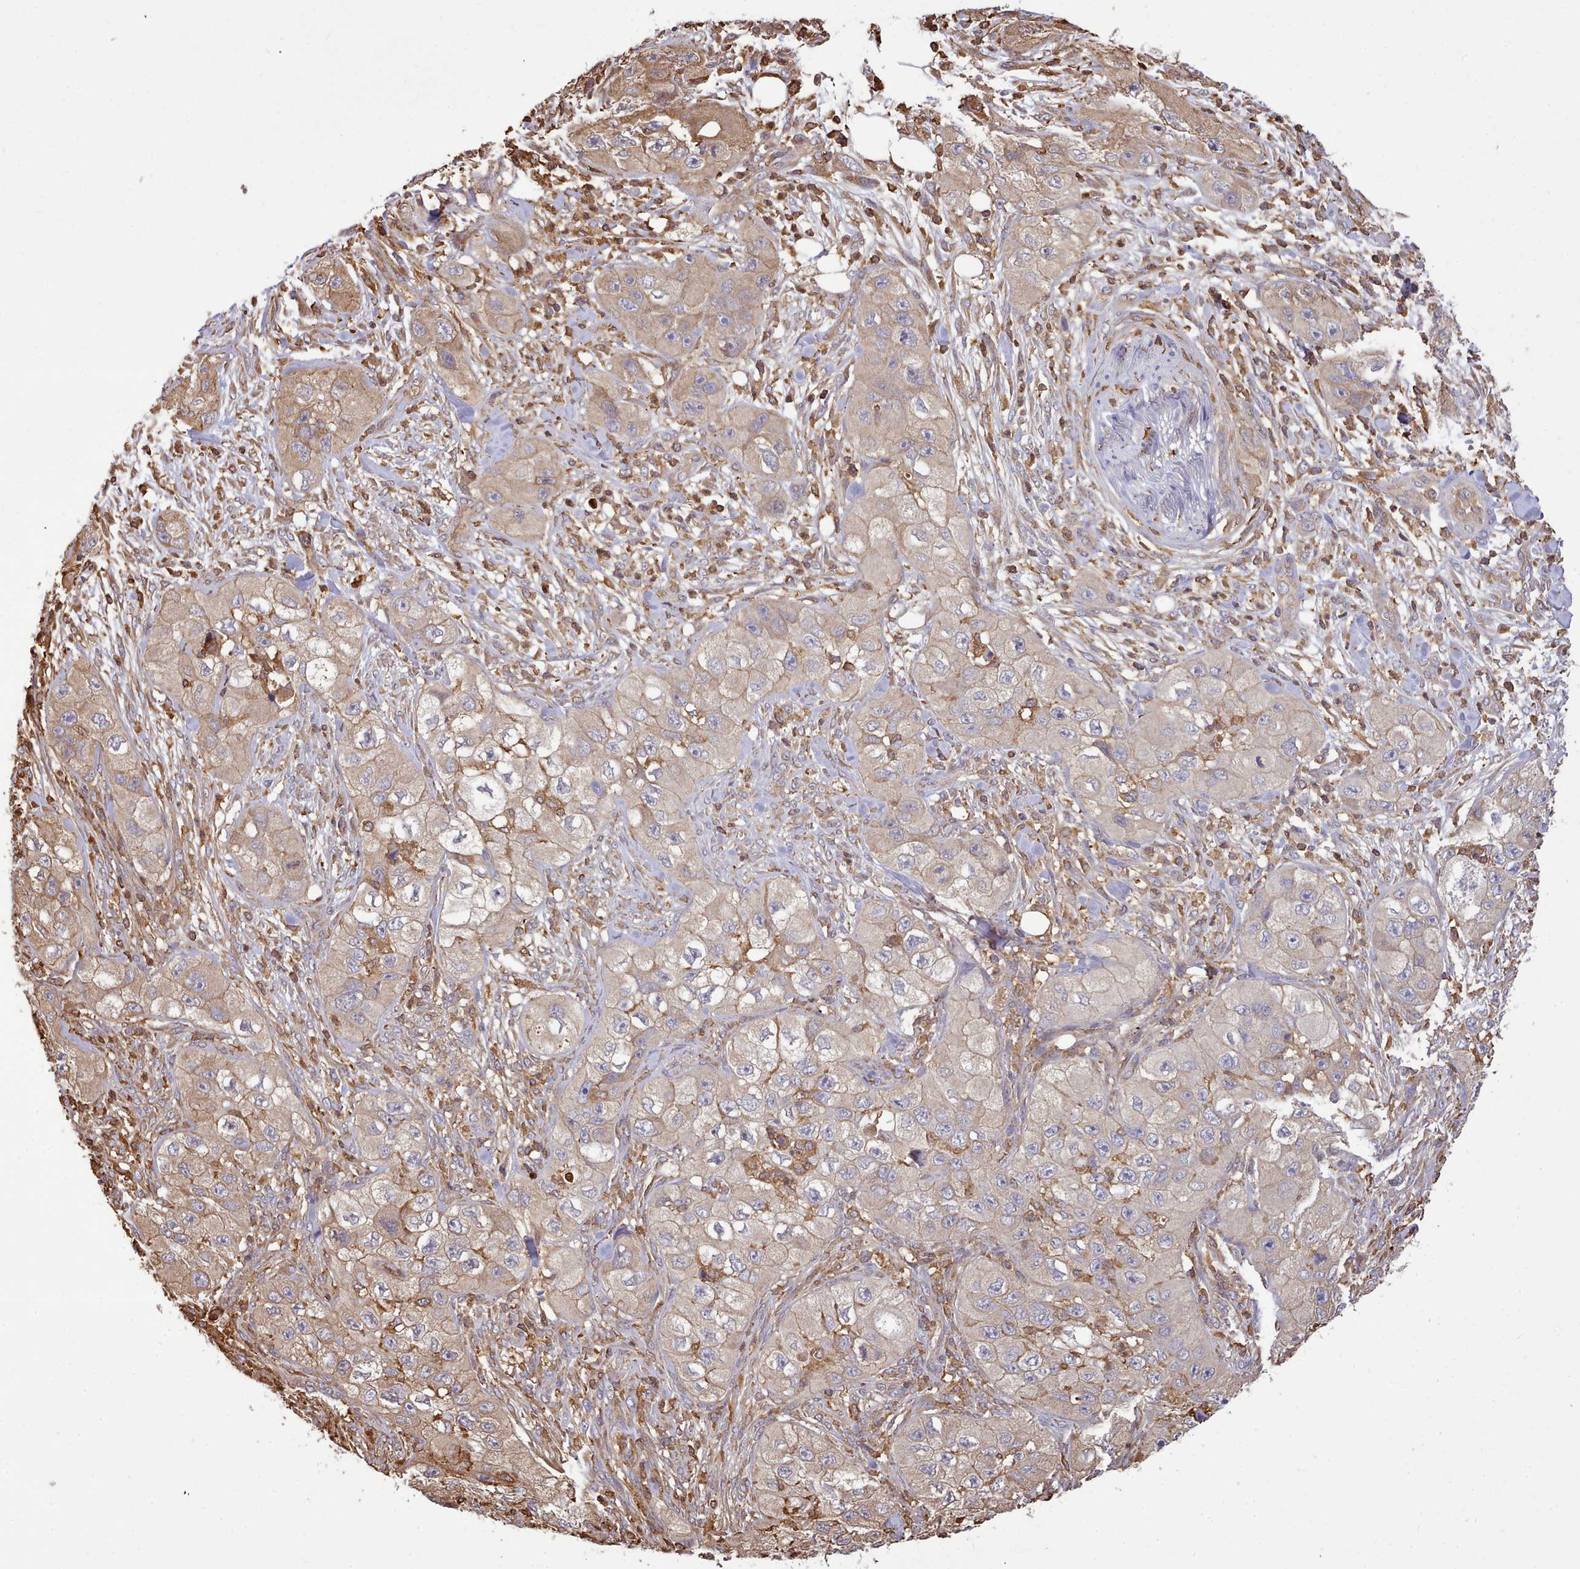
{"staining": {"intensity": "weak", "quantity": "25%-75%", "location": "cytoplasmic/membranous"}, "tissue": "skin cancer", "cell_type": "Tumor cells", "image_type": "cancer", "snomed": [{"axis": "morphology", "description": "Squamous cell carcinoma, NOS"}, {"axis": "topography", "description": "Skin"}, {"axis": "topography", "description": "Subcutis"}], "caption": "IHC histopathology image of squamous cell carcinoma (skin) stained for a protein (brown), which demonstrates low levels of weak cytoplasmic/membranous positivity in approximately 25%-75% of tumor cells.", "gene": "CAPZA1", "patient": {"sex": "male", "age": 73}}